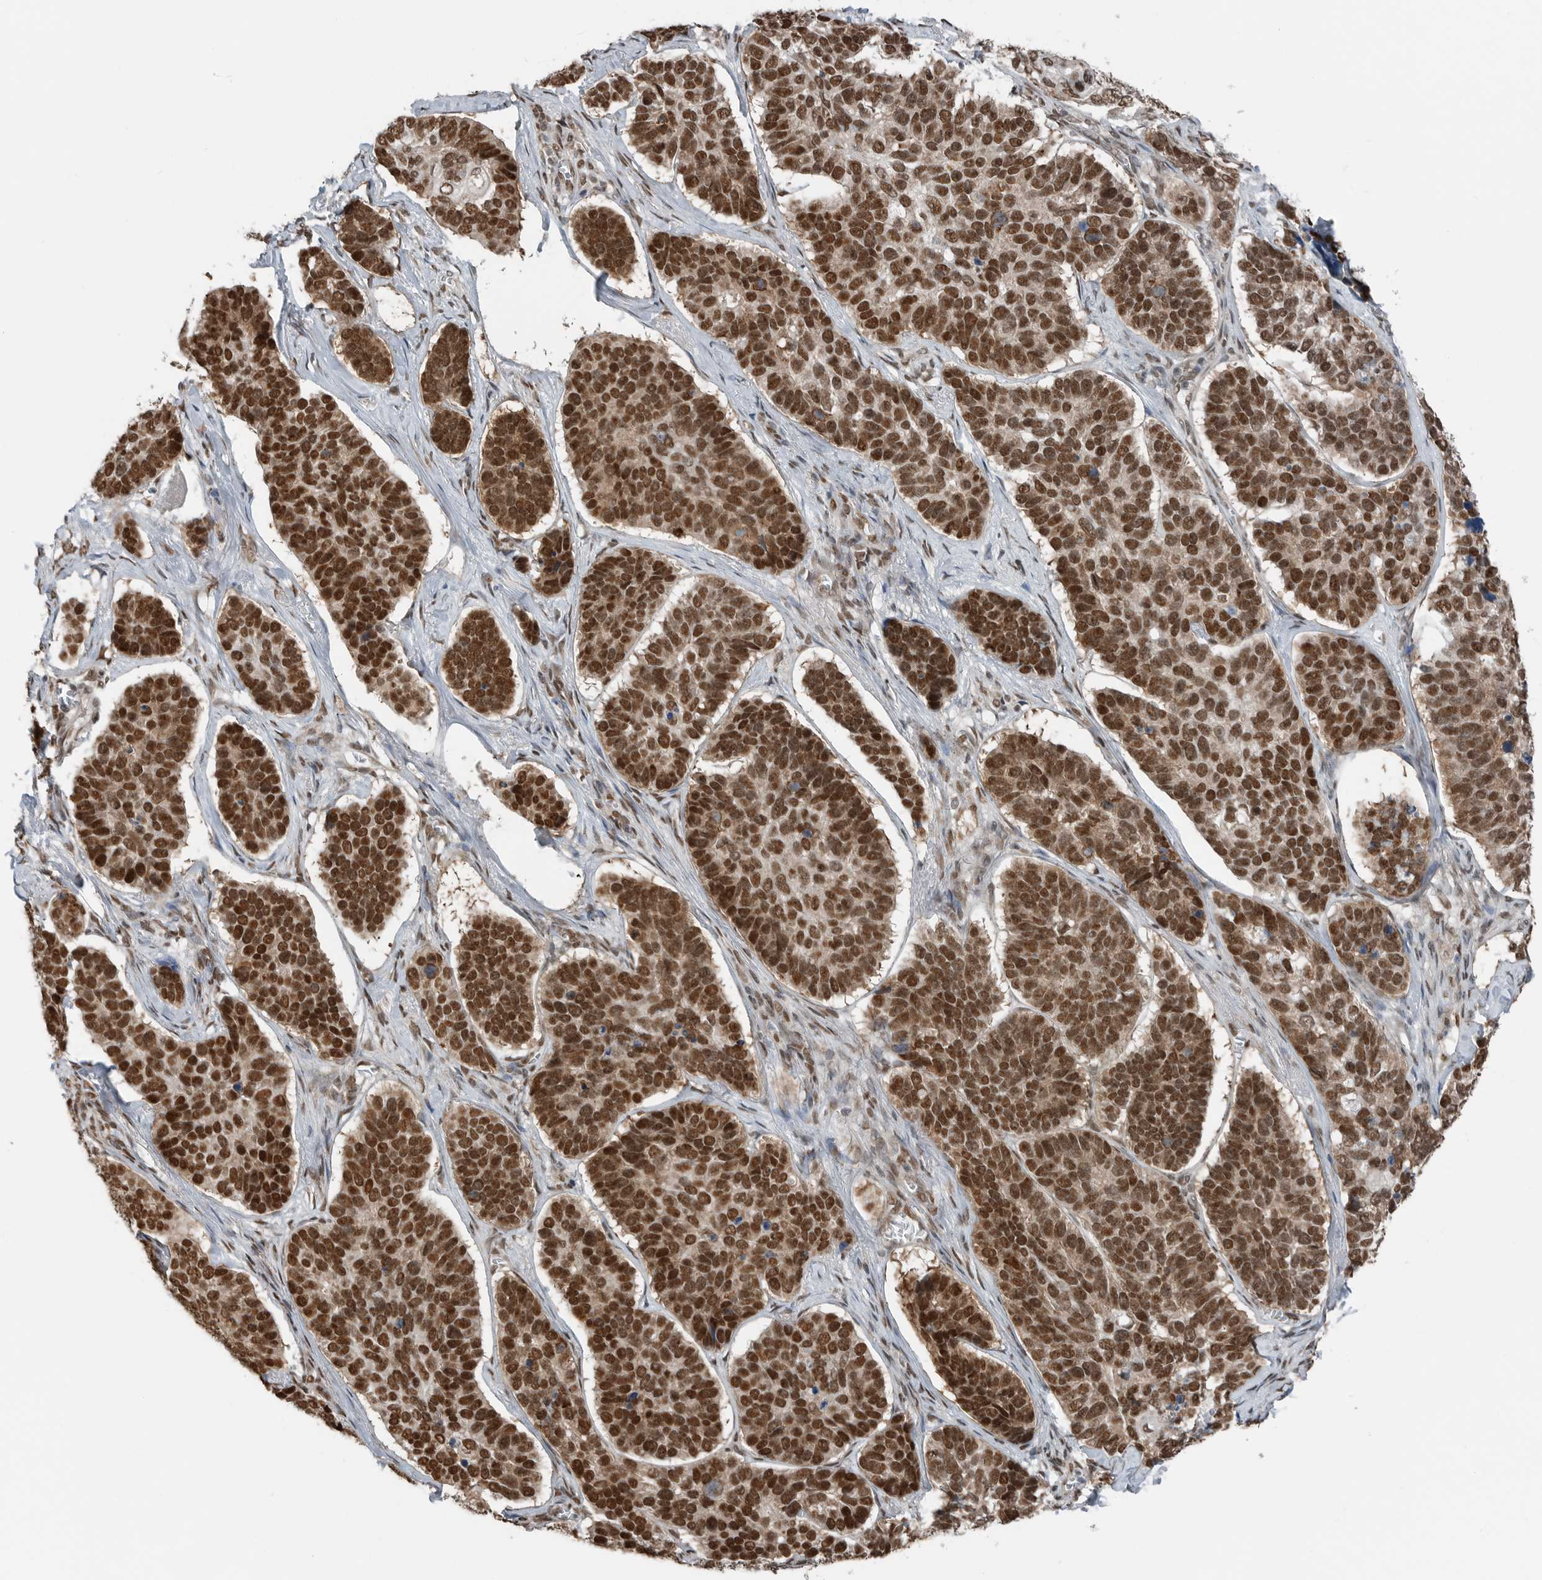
{"staining": {"intensity": "strong", "quantity": ">75%", "location": "nuclear"}, "tissue": "skin cancer", "cell_type": "Tumor cells", "image_type": "cancer", "snomed": [{"axis": "morphology", "description": "Basal cell carcinoma"}, {"axis": "topography", "description": "Skin"}], "caption": "Tumor cells demonstrate high levels of strong nuclear staining in approximately >75% of cells in skin cancer.", "gene": "BLZF1", "patient": {"sex": "male", "age": 62}}